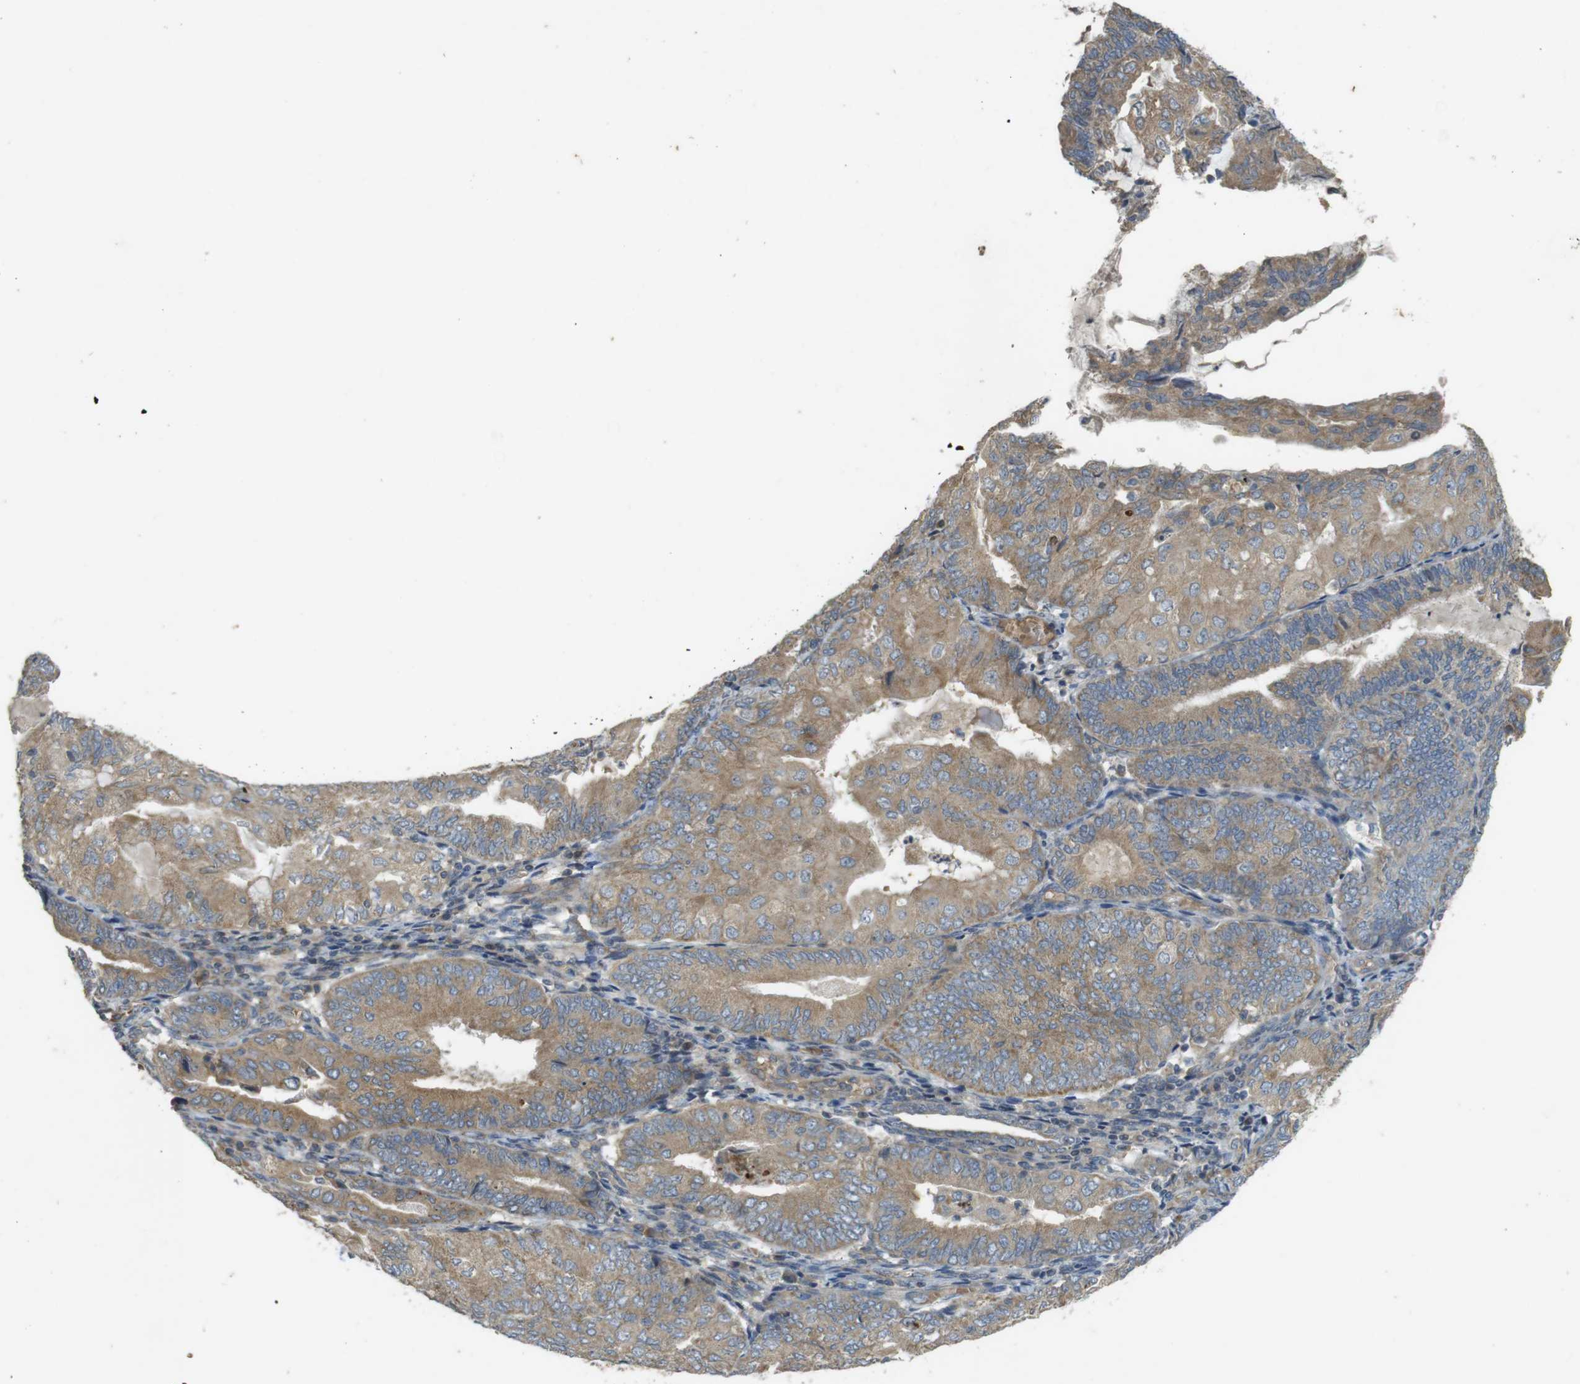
{"staining": {"intensity": "moderate", "quantity": ">75%", "location": "cytoplasmic/membranous"}, "tissue": "endometrial cancer", "cell_type": "Tumor cells", "image_type": "cancer", "snomed": [{"axis": "morphology", "description": "Adenocarcinoma, NOS"}, {"axis": "topography", "description": "Endometrium"}], "caption": "A histopathology image of human endometrial cancer (adenocarcinoma) stained for a protein shows moderate cytoplasmic/membranous brown staining in tumor cells.", "gene": "CLTC", "patient": {"sex": "female", "age": 81}}